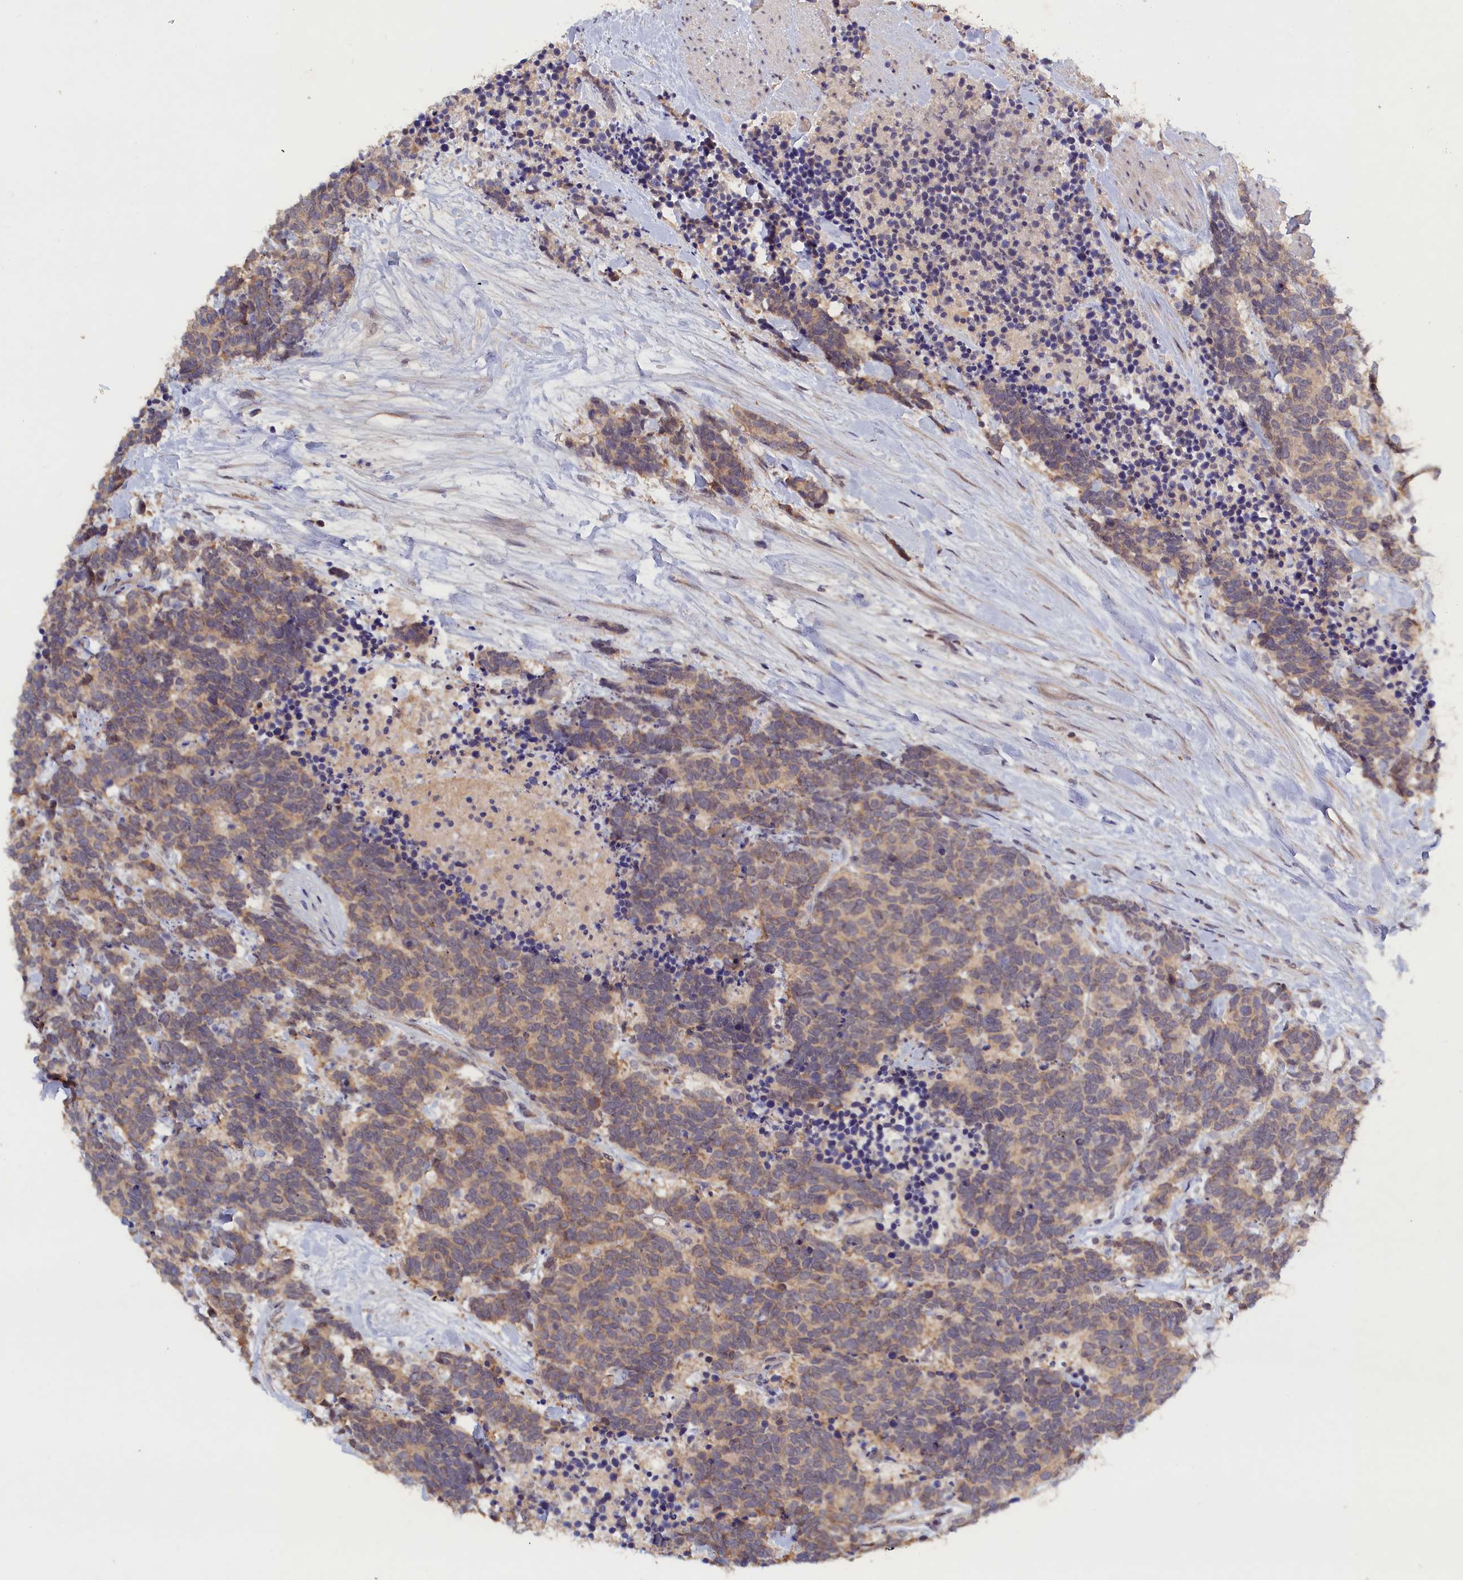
{"staining": {"intensity": "weak", "quantity": "<25%", "location": "cytoplasmic/membranous"}, "tissue": "carcinoid", "cell_type": "Tumor cells", "image_type": "cancer", "snomed": [{"axis": "morphology", "description": "Carcinoma, NOS"}, {"axis": "morphology", "description": "Carcinoid, malignant, NOS"}, {"axis": "topography", "description": "Prostate"}], "caption": "This is a image of immunohistochemistry staining of malignant carcinoid, which shows no positivity in tumor cells.", "gene": "CELF5", "patient": {"sex": "male", "age": 57}}